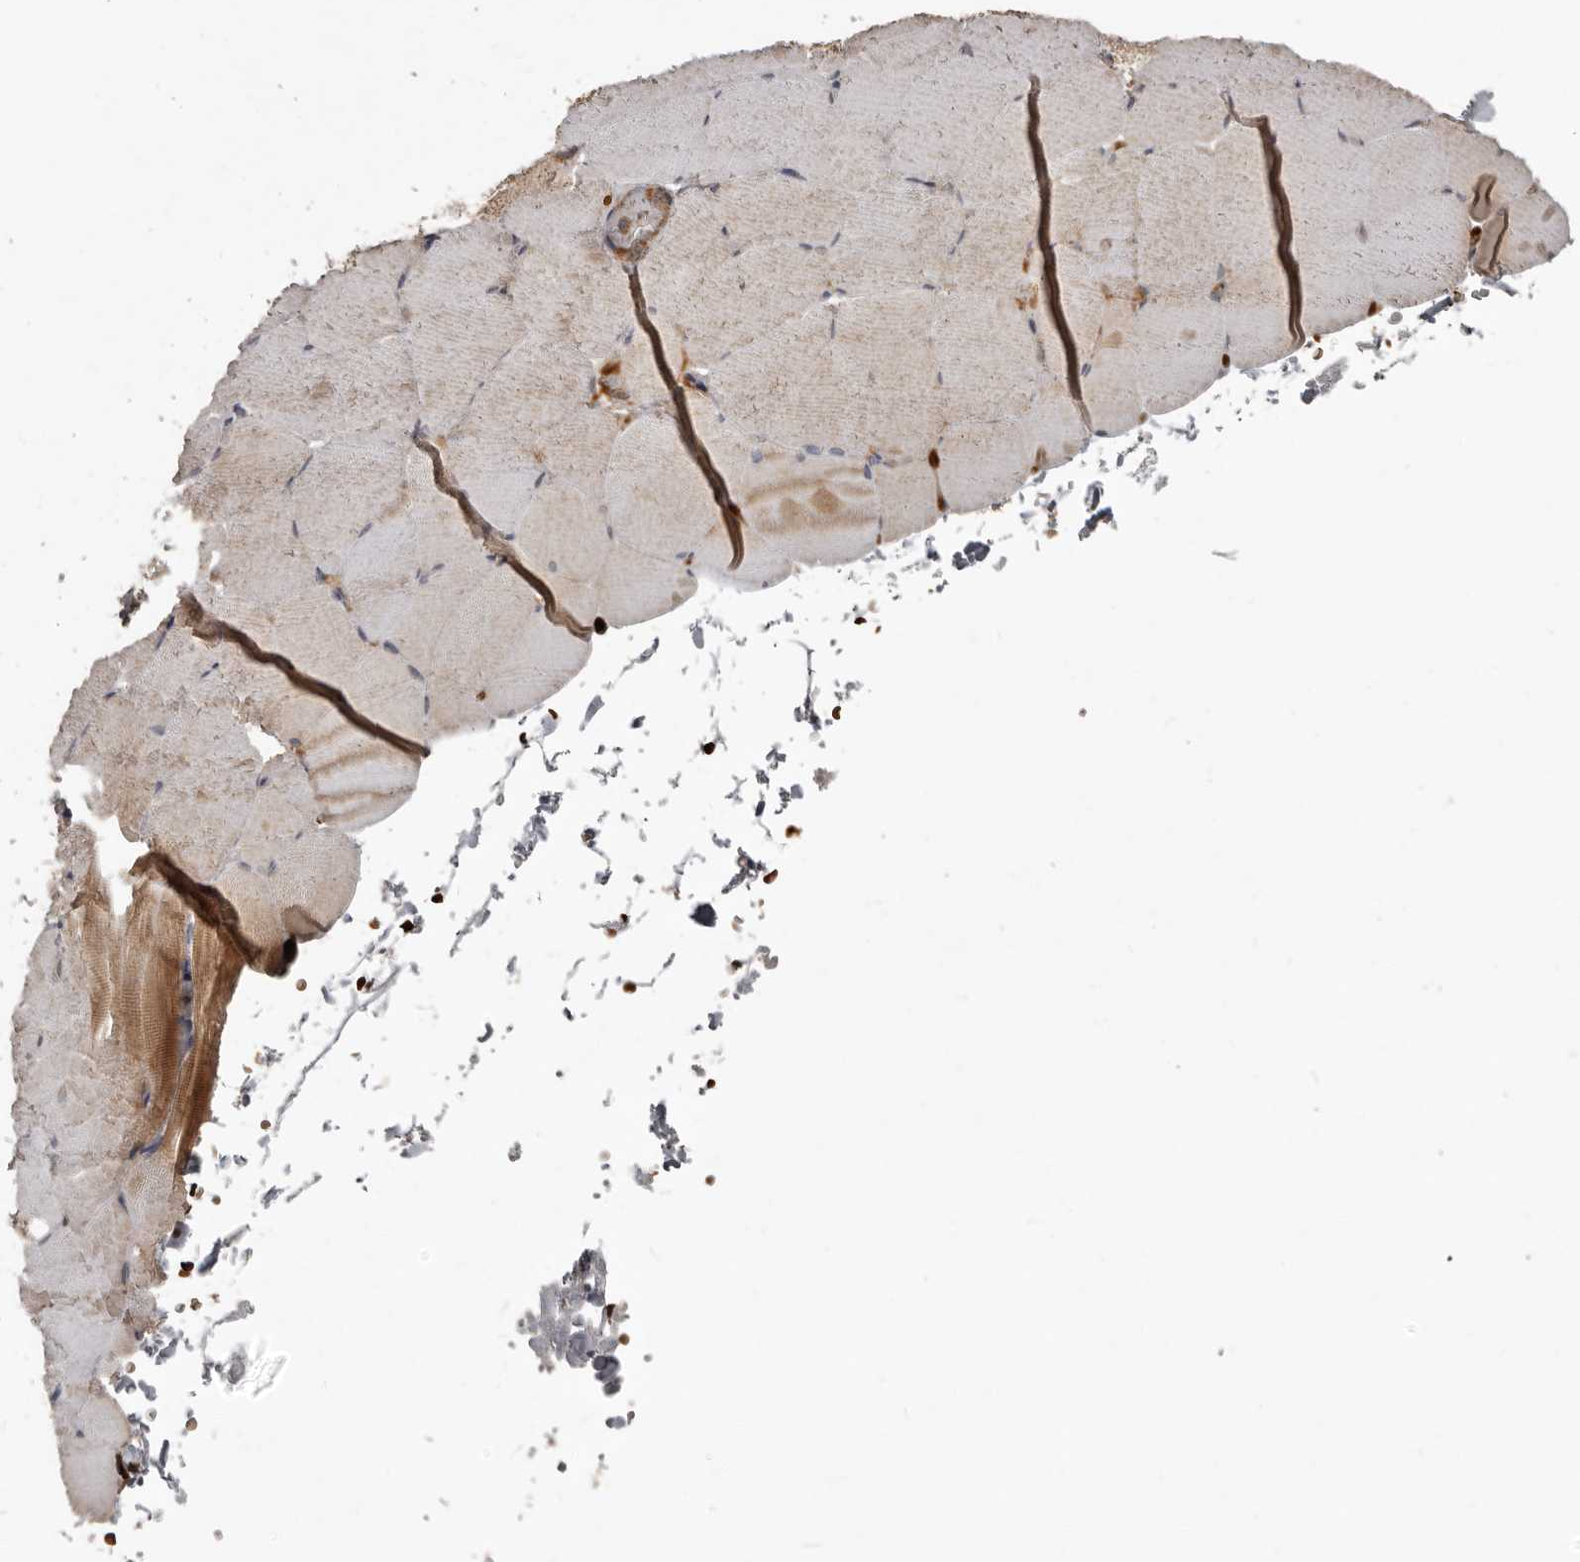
{"staining": {"intensity": "weak", "quantity": "25%-75%", "location": "cytoplasmic/membranous"}, "tissue": "skeletal muscle", "cell_type": "Myocytes", "image_type": "normal", "snomed": [{"axis": "morphology", "description": "Normal tissue, NOS"}, {"axis": "topography", "description": "Skeletal muscle"}, {"axis": "topography", "description": "Parathyroid gland"}], "caption": "Weak cytoplasmic/membranous expression is seen in approximately 25%-75% of myocytes in benign skeletal muscle.", "gene": "FBXO31", "patient": {"sex": "female", "age": 37}}